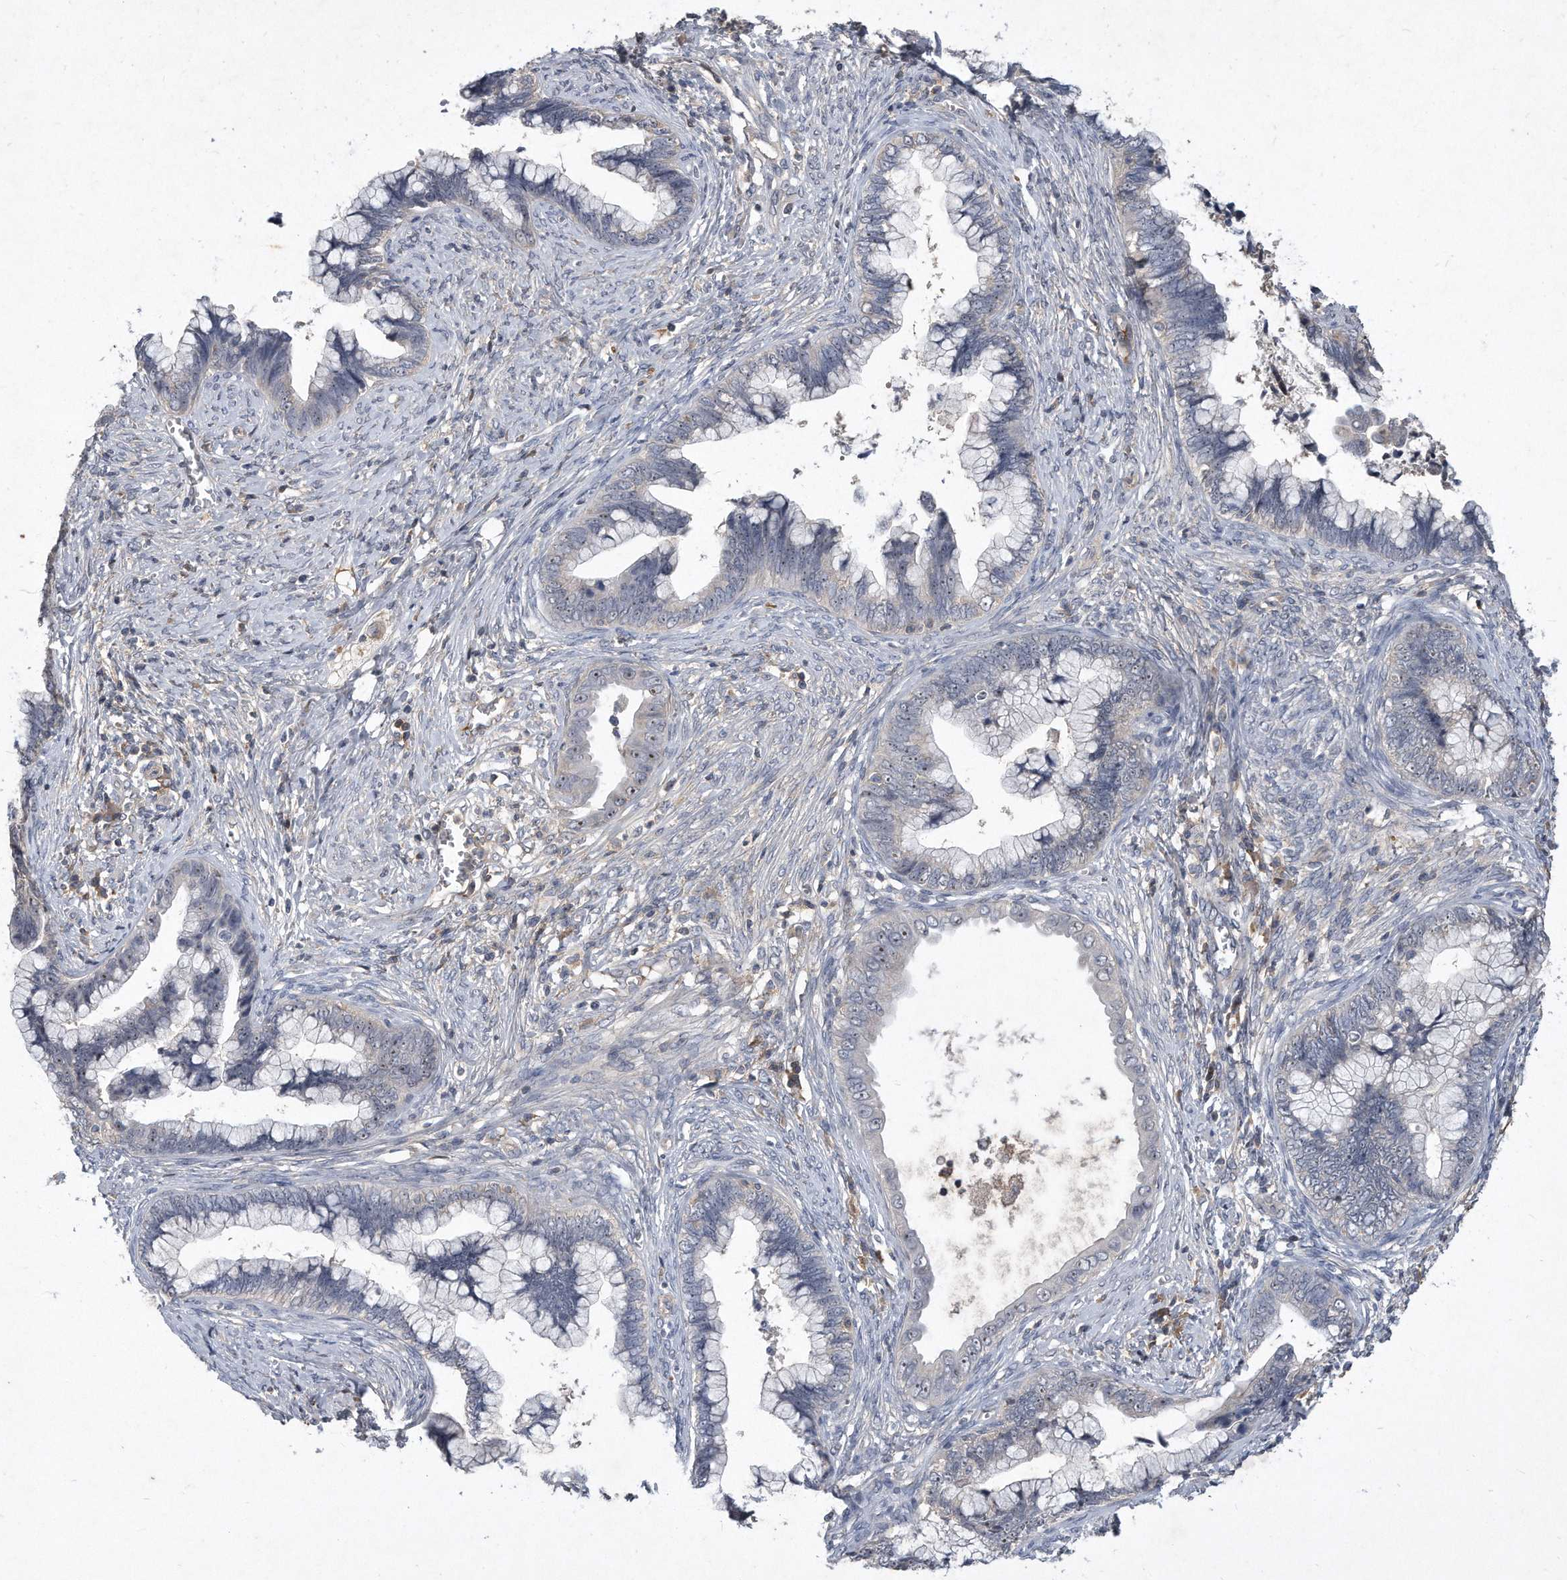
{"staining": {"intensity": "weak", "quantity": "<25%", "location": "nuclear"}, "tissue": "cervical cancer", "cell_type": "Tumor cells", "image_type": "cancer", "snomed": [{"axis": "morphology", "description": "Adenocarcinoma, NOS"}, {"axis": "topography", "description": "Cervix"}], "caption": "Tumor cells show no significant expression in cervical cancer. The staining was performed using DAB to visualize the protein expression in brown, while the nuclei were stained in blue with hematoxylin (Magnification: 20x).", "gene": "PGBD2", "patient": {"sex": "female", "age": 44}}